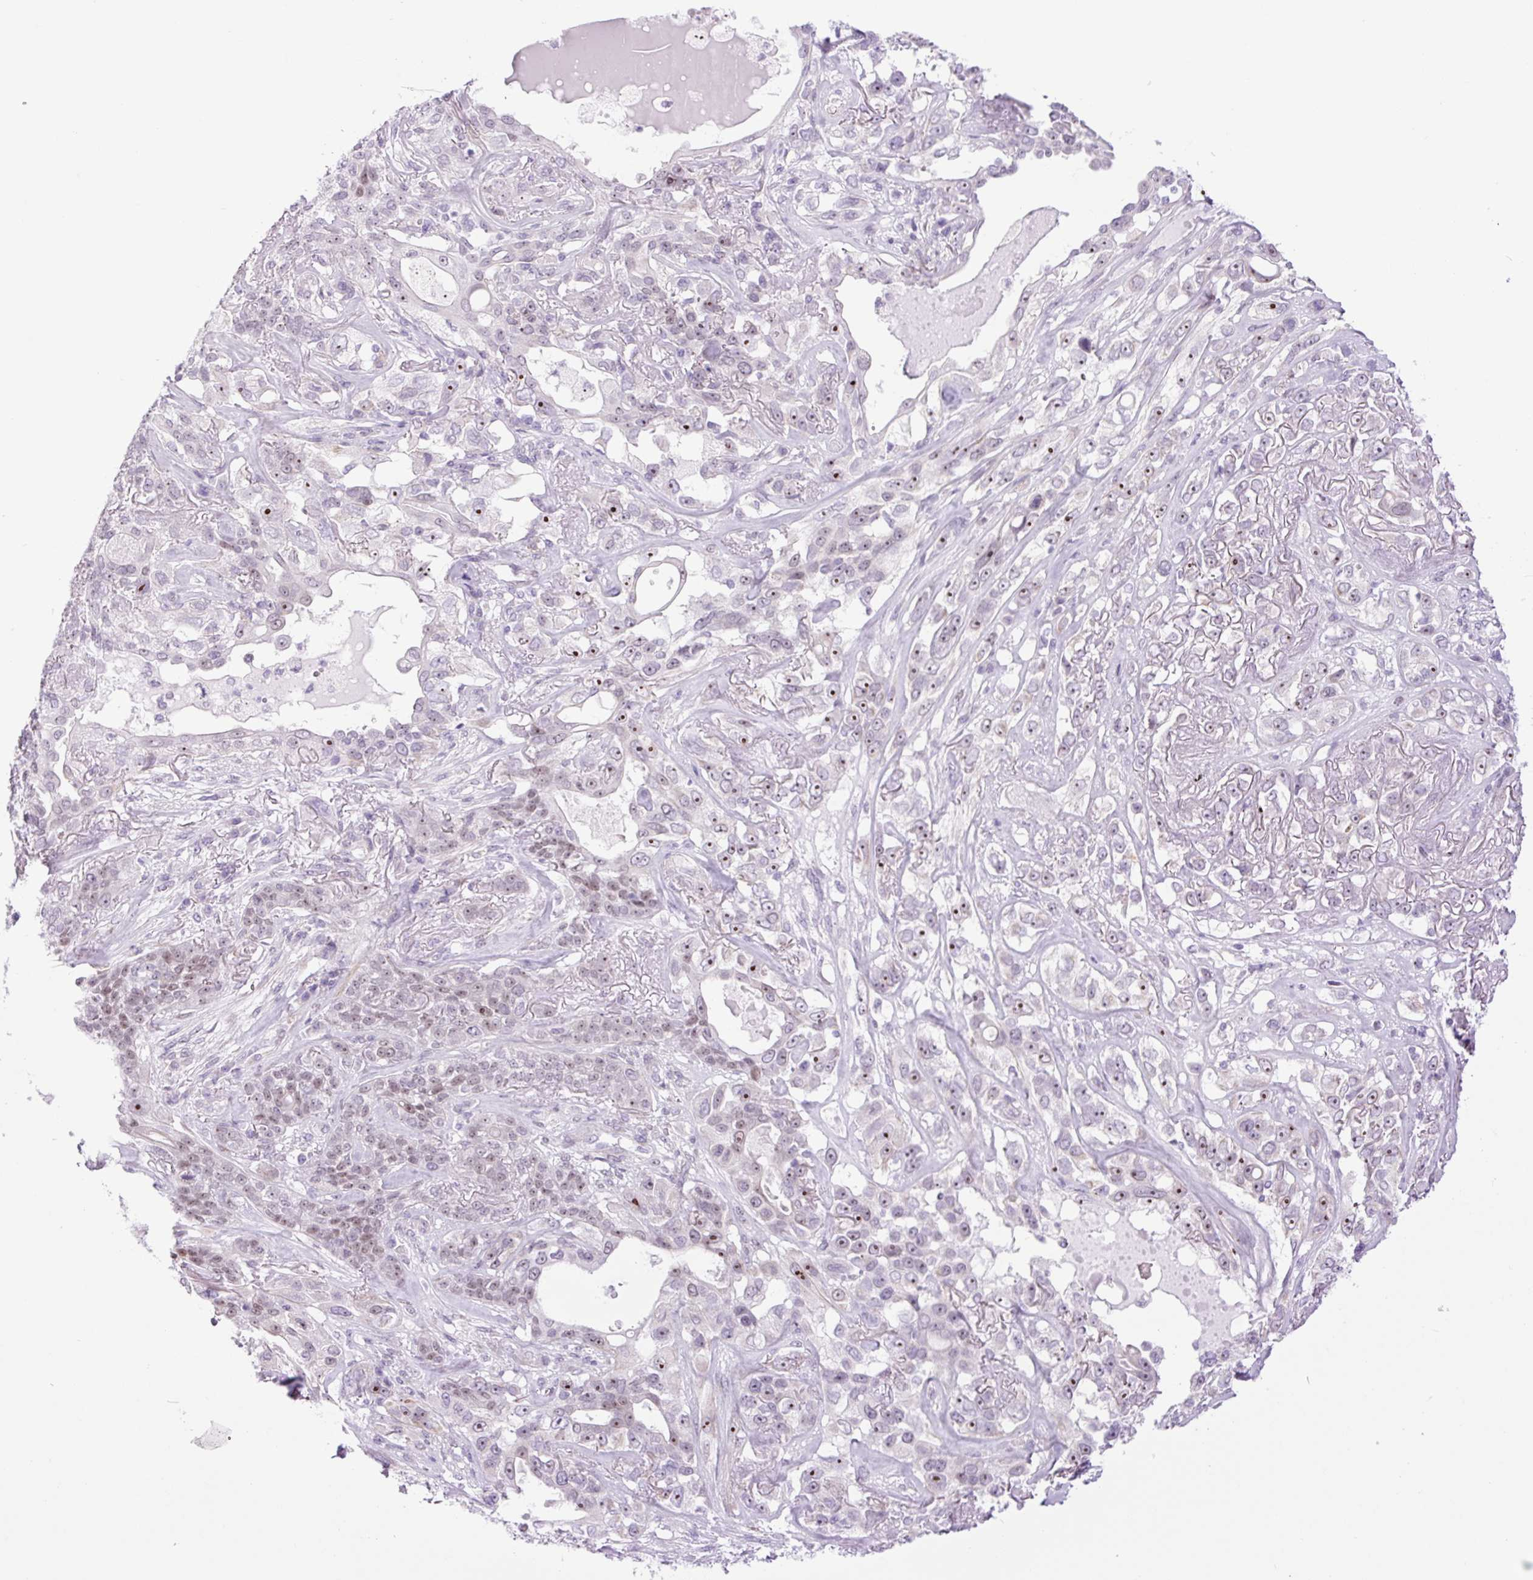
{"staining": {"intensity": "moderate", "quantity": "<25%", "location": "nuclear"}, "tissue": "lung cancer", "cell_type": "Tumor cells", "image_type": "cancer", "snomed": [{"axis": "morphology", "description": "Squamous cell carcinoma, NOS"}, {"axis": "topography", "description": "Lung"}], "caption": "A low amount of moderate nuclear positivity is identified in approximately <25% of tumor cells in lung cancer (squamous cell carcinoma) tissue. The protein of interest is stained brown, and the nuclei are stained in blue (DAB (3,3'-diaminobenzidine) IHC with brightfield microscopy, high magnification).", "gene": "RRS1", "patient": {"sex": "female", "age": 70}}